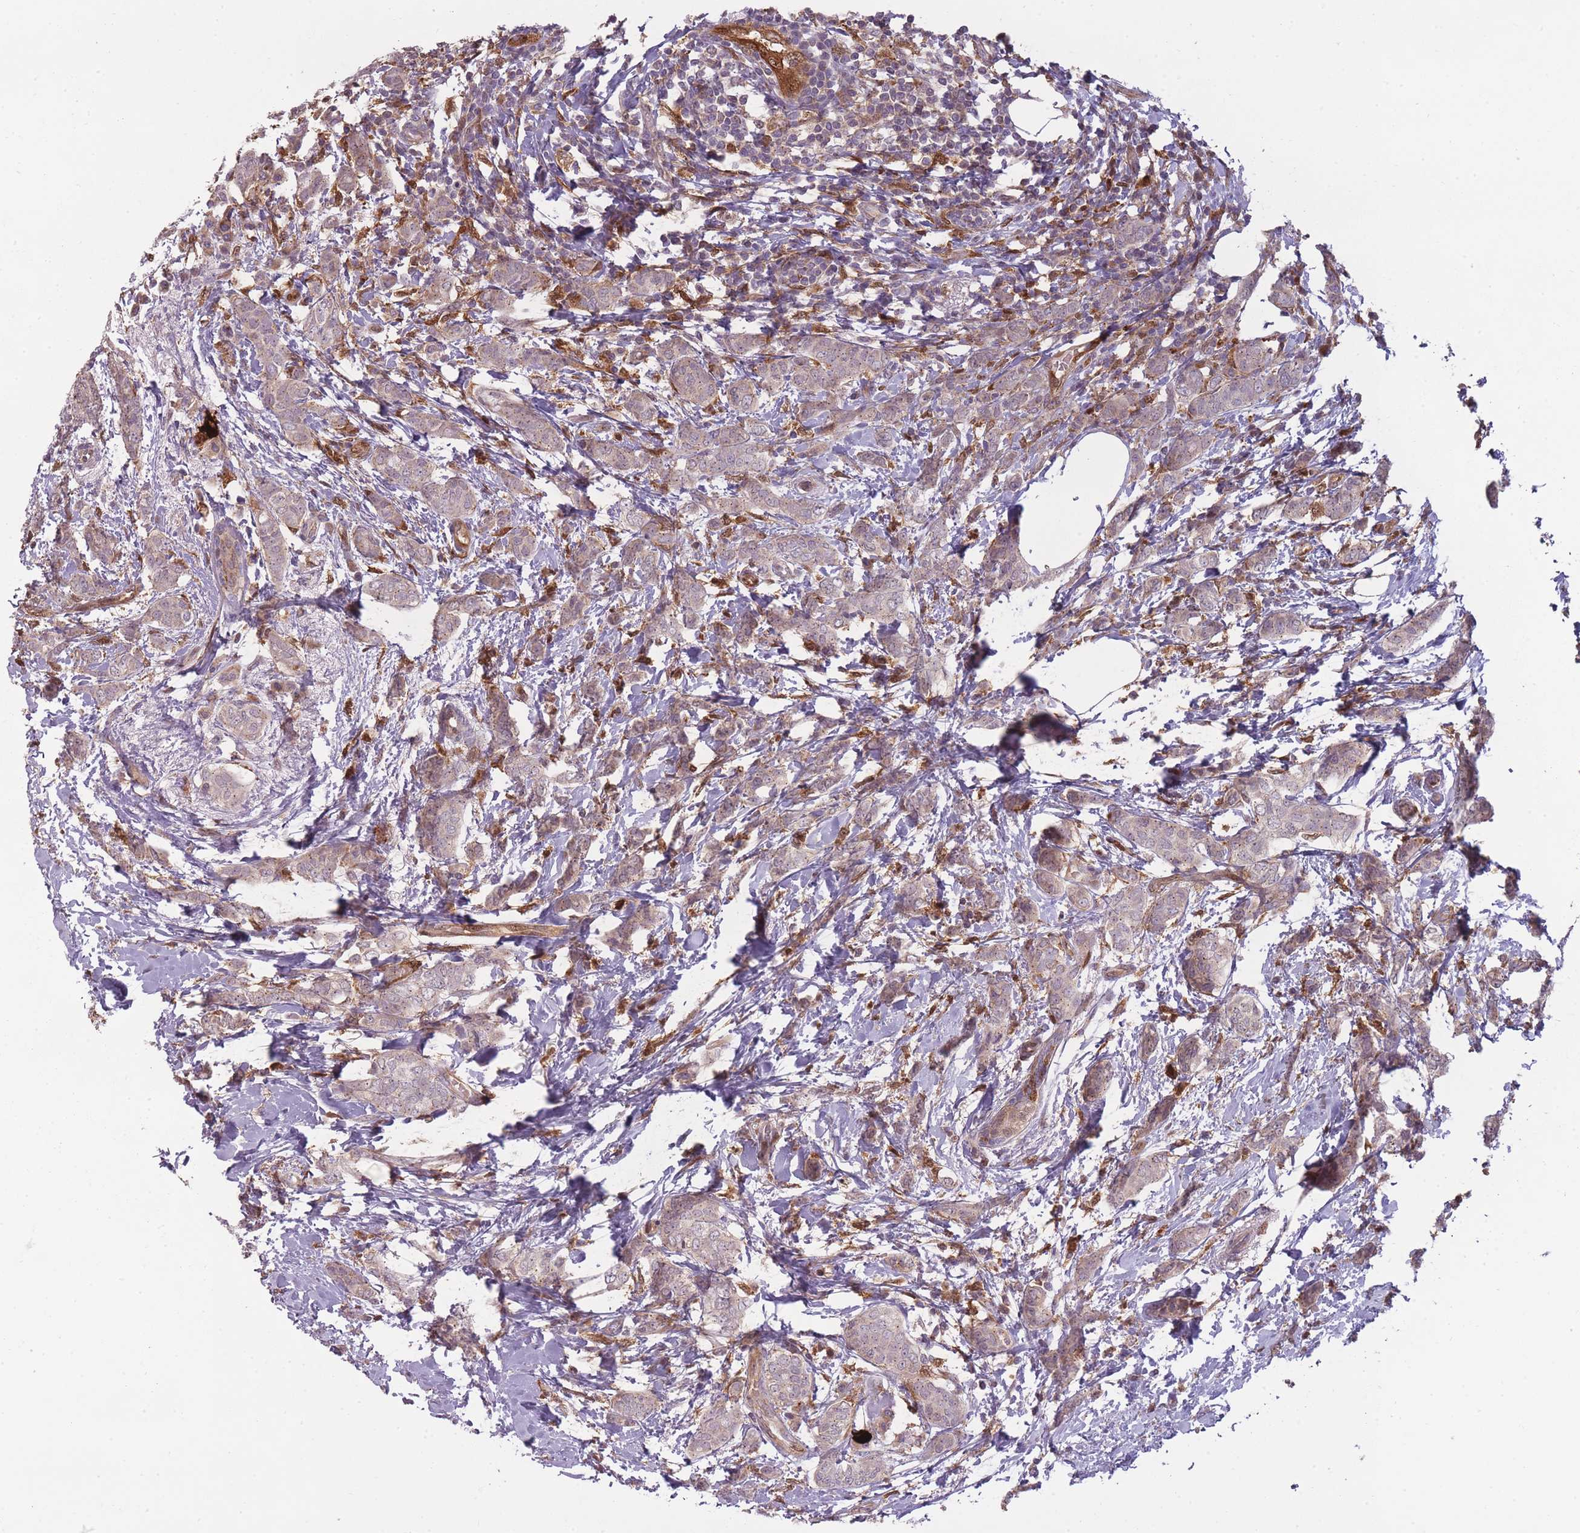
{"staining": {"intensity": "weak", "quantity": "25%-75%", "location": "cytoplasmic/membranous"}, "tissue": "breast cancer", "cell_type": "Tumor cells", "image_type": "cancer", "snomed": [{"axis": "morphology", "description": "Duct carcinoma"}, {"axis": "topography", "description": "Breast"}], "caption": "Human breast cancer (infiltrating ductal carcinoma) stained with a brown dye reveals weak cytoplasmic/membranous positive staining in approximately 25%-75% of tumor cells.", "gene": "LGALS9", "patient": {"sex": "female", "age": 72}}